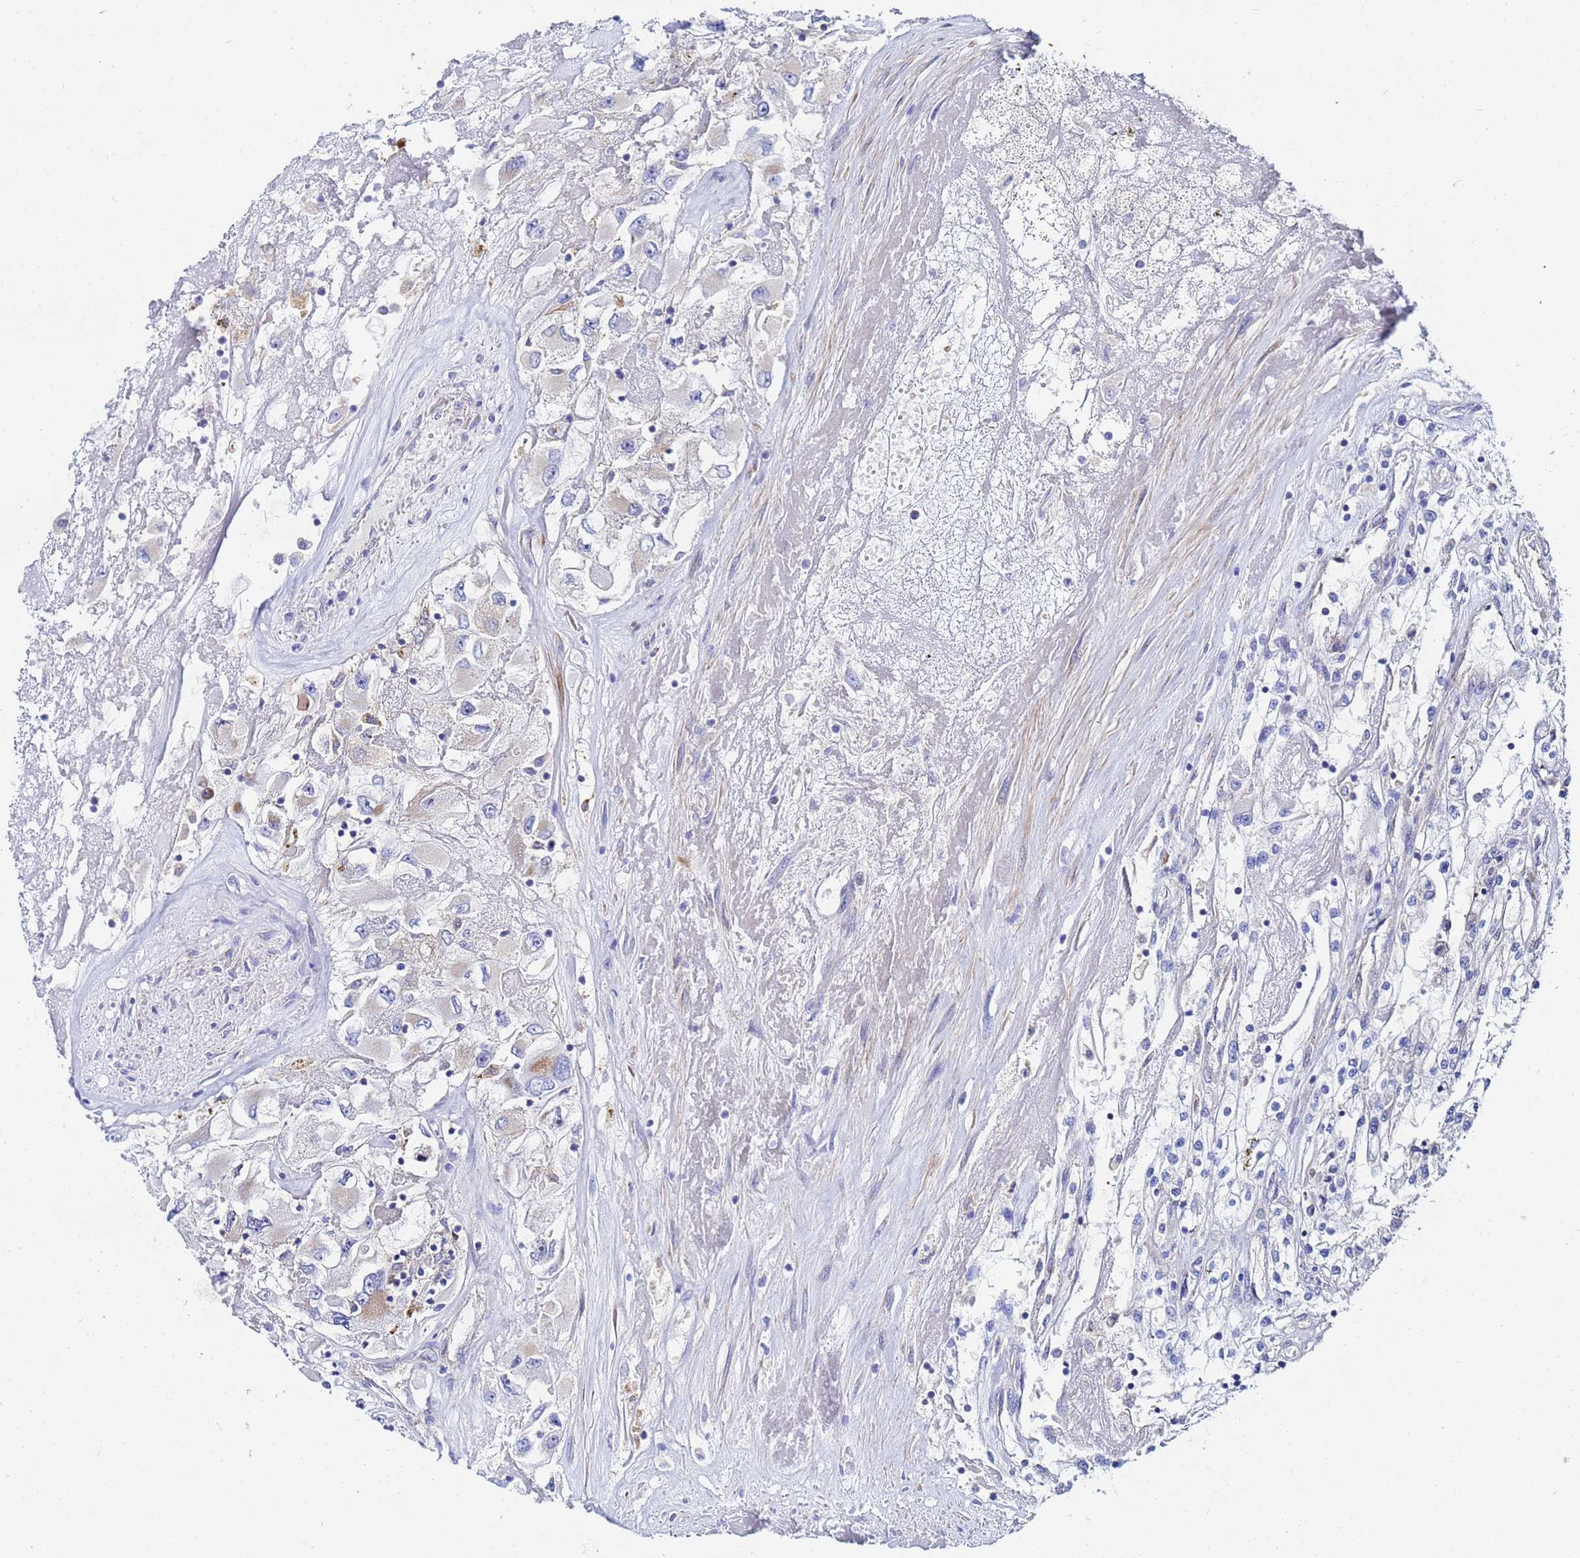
{"staining": {"intensity": "negative", "quantity": "none", "location": "none"}, "tissue": "renal cancer", "cell_type": "Tumor cells", "image_type": "cancer", "snomed": [{"axis": "morphology", "description": "Adenocarcinoma, NOS"}, {"axis": "topography", "description": "Kidney"}], "caption": "Tumor cells show no significant protein positivity in renal cancer. Brightfield microscopy of immunohistochemistry stained with DAB (brown) and hematoxylin (blue), captured at high magnification.", "gene": "FAHD2A", "patient": {"sex": "female", "age": 52}}